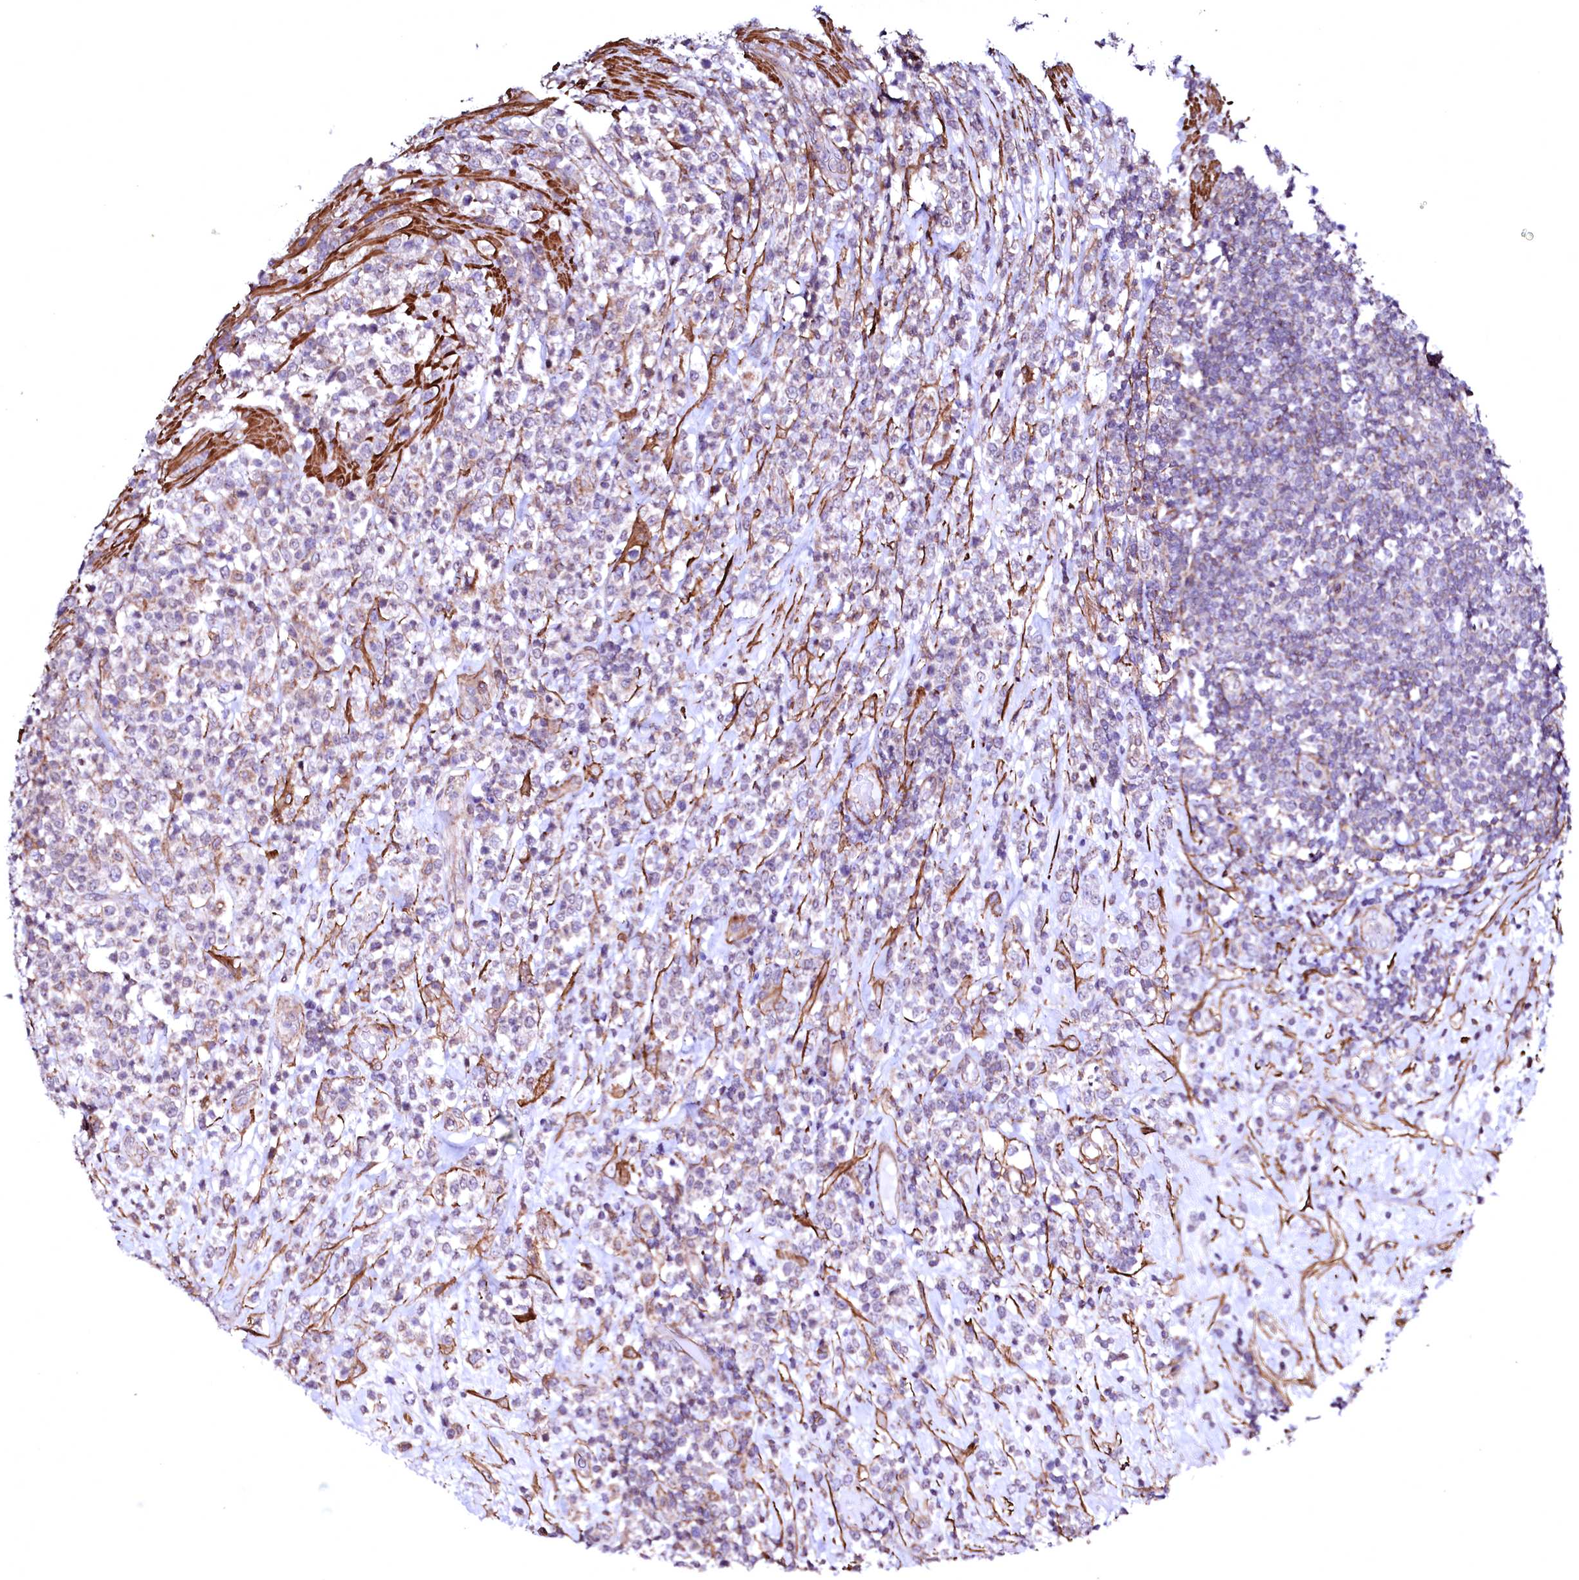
{"staining": {"intensity": "negative", "quantity": "none", "location": "none"}, "tissue": "lymphoma", "cell_type": "Tumor cells", "image_type": "cancer", "snomed": [{"axis": "morphology", "description": "Malignant lymphoma, non-Hodgkin's type, High grade"}, {"axis": "topography", "description": "Colon"}], "caption": "This is a photomicrograph of immunohistochemistry (IHC) staining of lymphoma, which shows no expression in tumor cells. The staining was performed using DAB to visualize the protein expression in brown, while the nuclei were stained in blue with hematoxylin (Magnification: 20x).", "gene": "GPR176", "patient": {"sex": "female", "age": 53}}